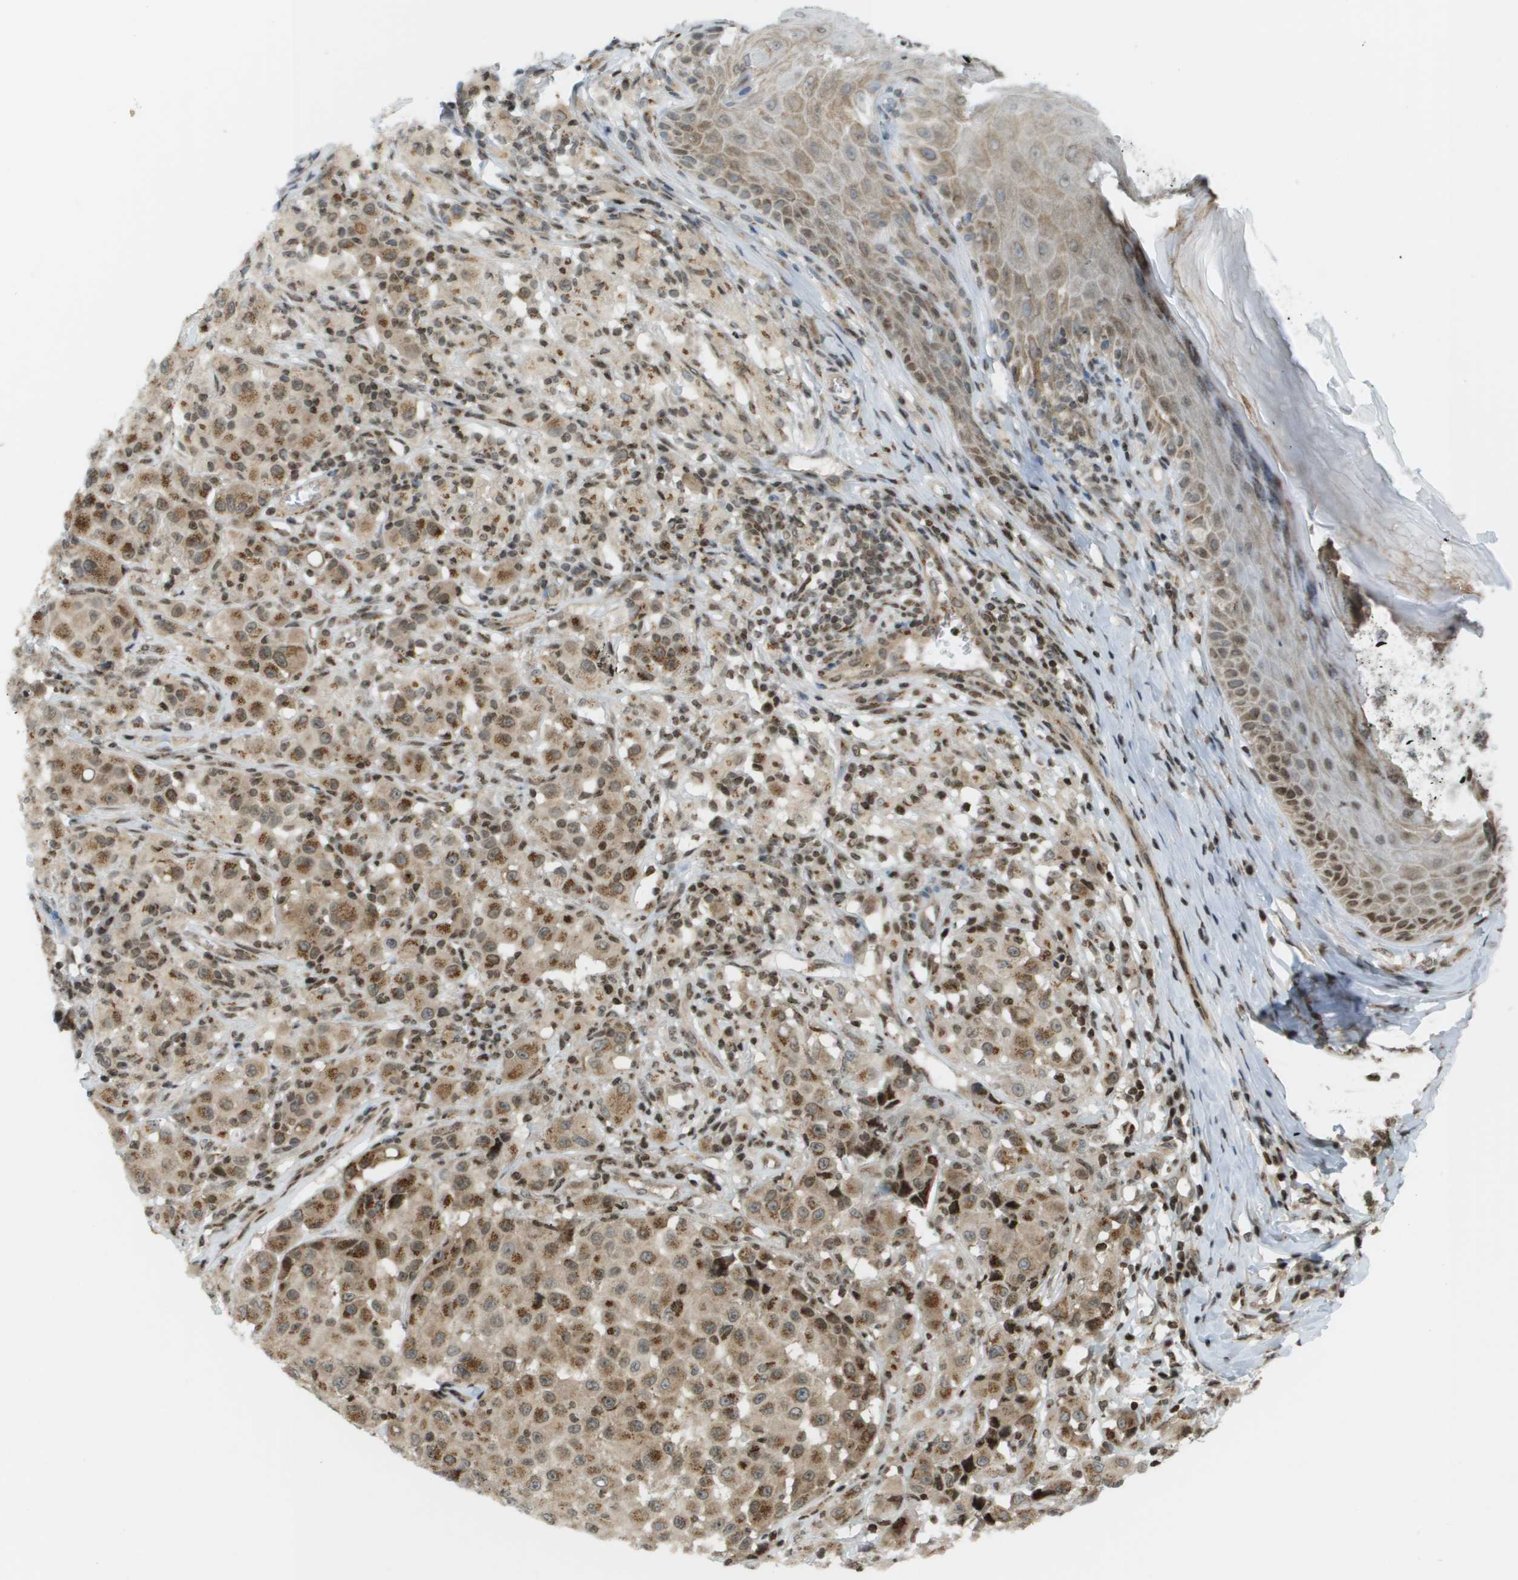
{"staining": {"intensity": "moderate", "quantity": ">75%", "location": "cytoplasmic/membranous"}, "tissue": "melanoma", "cell_type": "Tumor cells", "image_type": "cancer", "snomed": [{"axis": "morphology", "description": "Malignant melanoma, NOS"}, {"axis": "topography", "description": "Skin"}], "caption": "This histopathology image reveals IHC staining of human melanoma, with medium moderate cytoplasmic/membranous positivity in approximately >75% of tumor cells.", "gene": "EVC", "patient": {"sex": "male", "age": 84}}